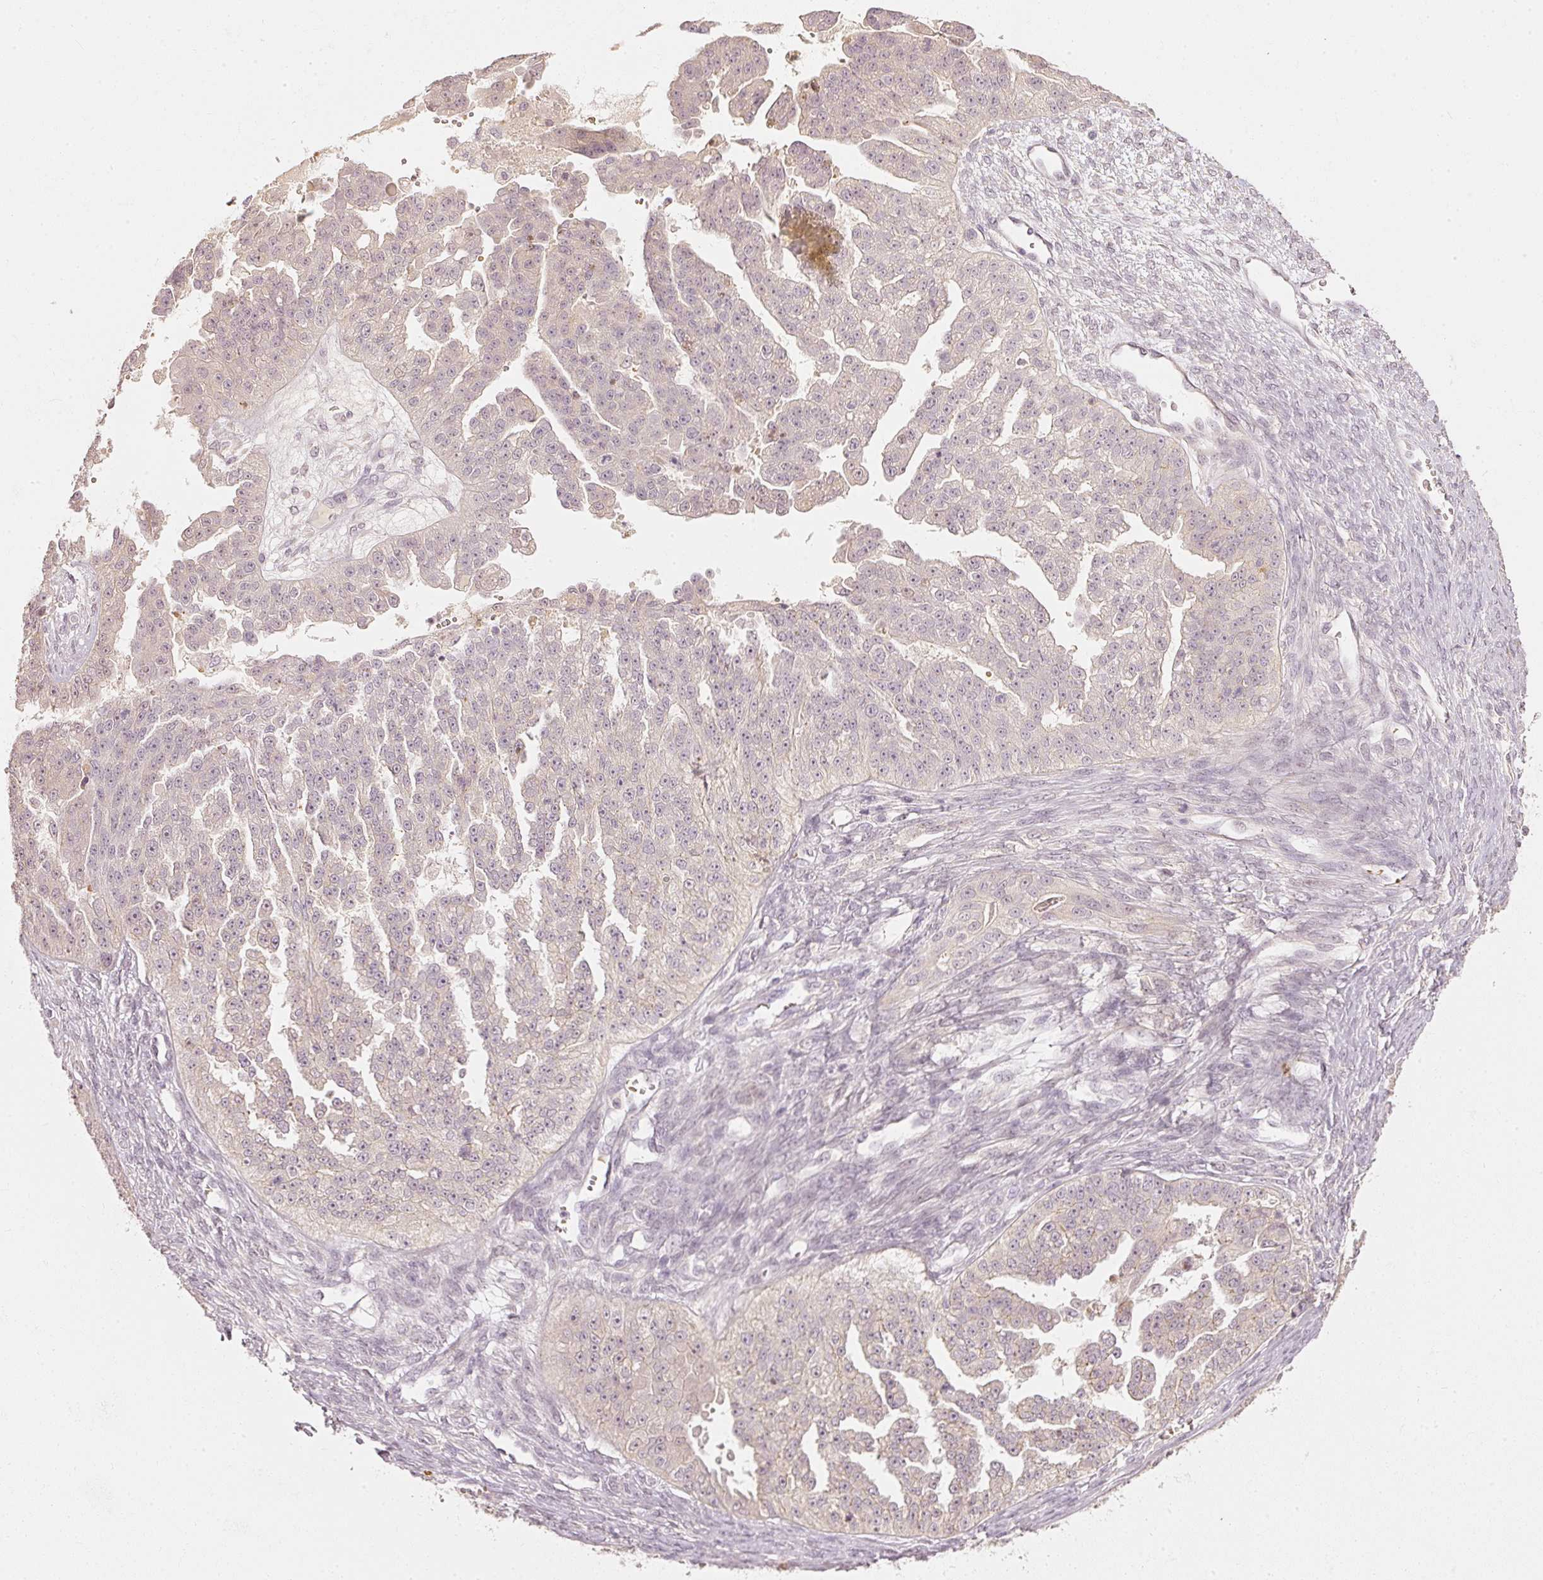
{"staining": {"intensity": "negative", "quantity": "none", "location": "none"}, "tissue": "ovarian cancer", "cell_type": "Tumor cells", "image_type": "cancer", "snomed": [{"axis": "morphology", "description": "Cystadenocarcinoma, serous, NOS"}, {"axis": "topography", "description": "Ovary"}], "caption": "DAB immunohistochemical staining of ovarian cancer demonstrates no significant positivity in tumor cells.", "gene": "GZMA", "patient": {"sex": "female", "age": 58}}